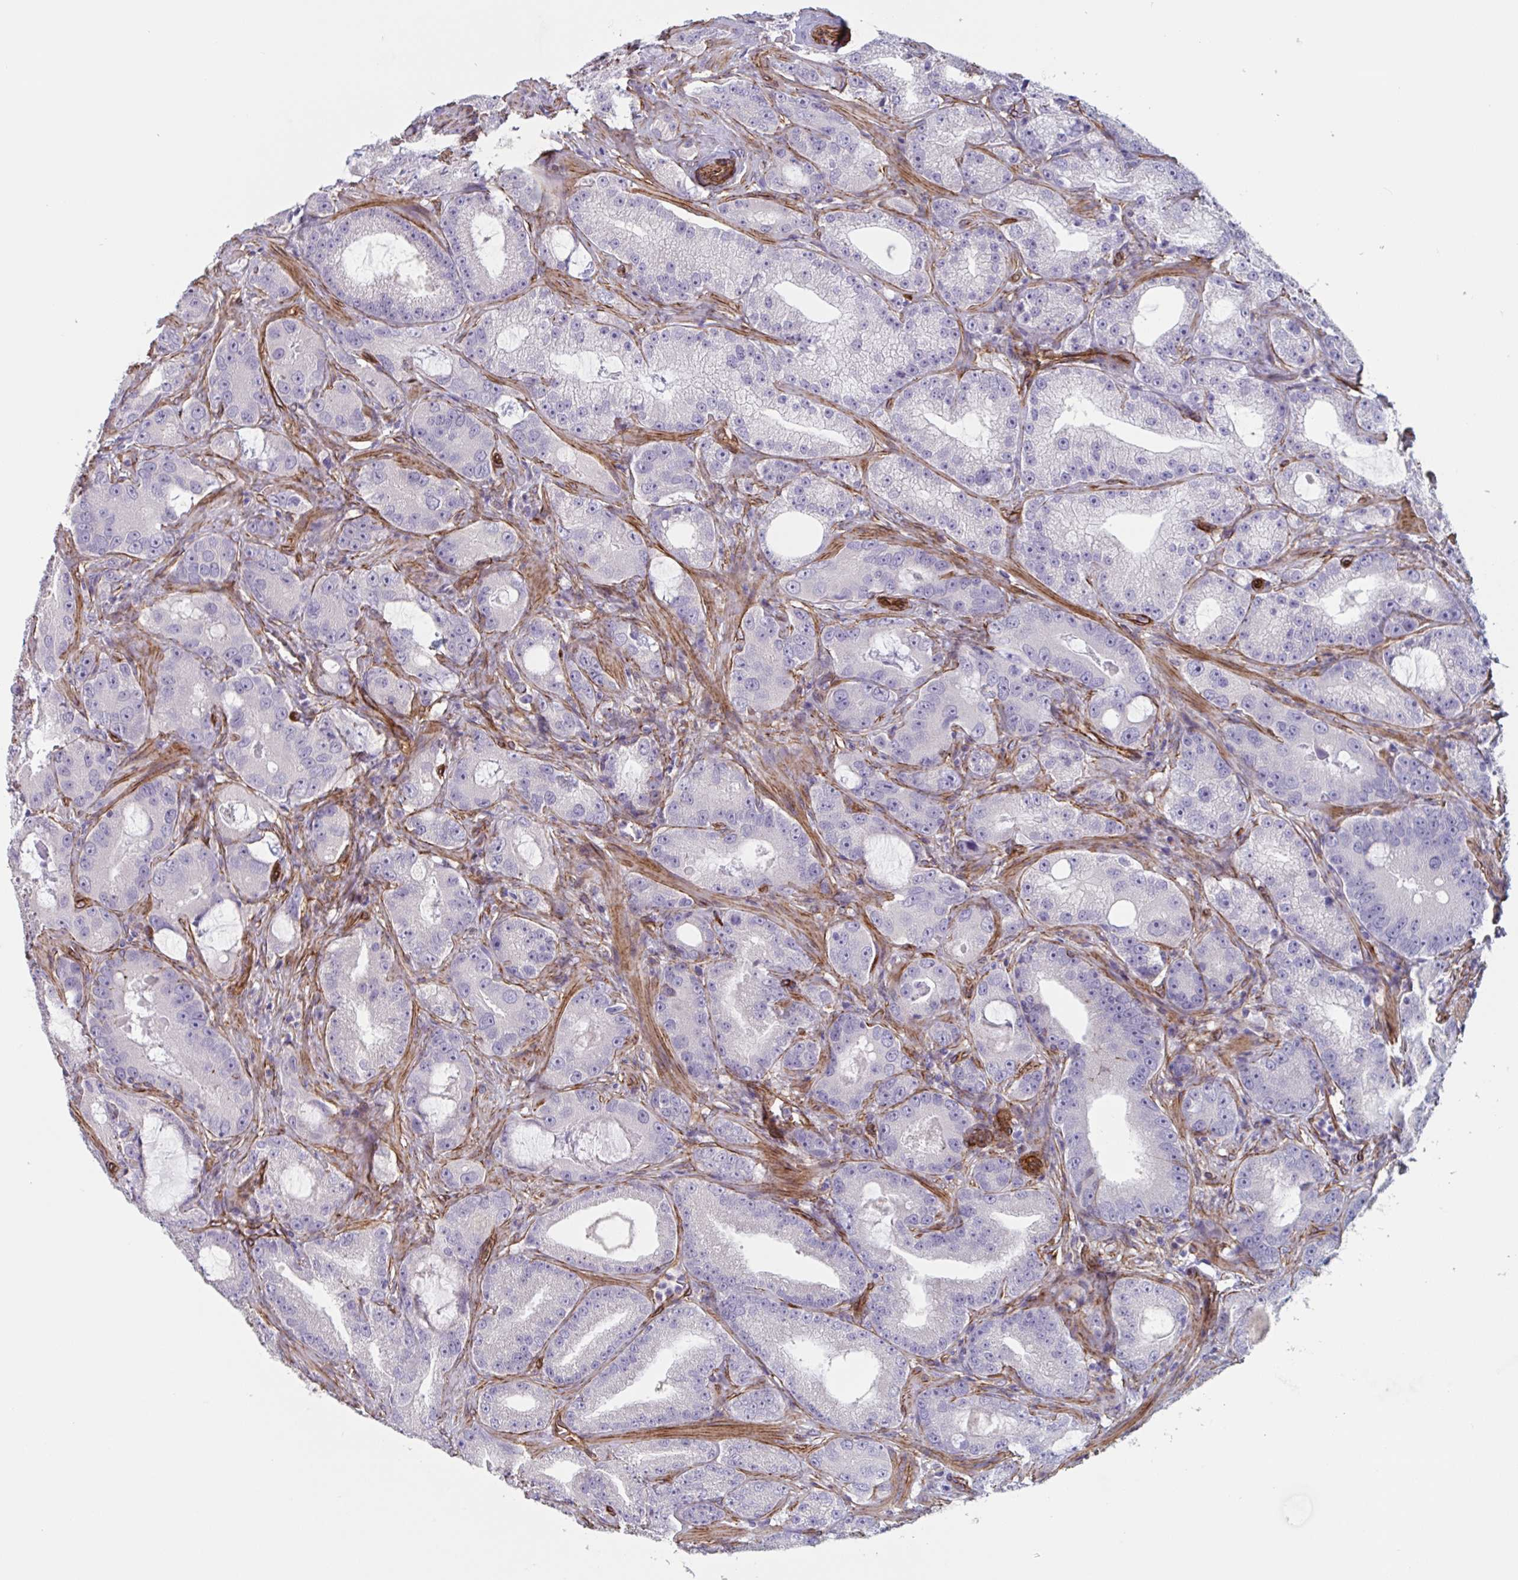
{"staining": {"intensity": "negative", "quantity": "none", "location": "none"}, "tissue": "prostate cancer", "cell_type": "Tumor cells", "image_type": "cancer", "snomed": [{"axis": "morphology", "description": "Adenocarcinoma, High grade"}, {"axis": "topography", "description": "Prostate"}], "caption": "Tumor cells show no significant protein positivity in prostate cancer (adenocarcinoma (high-grade)).", "gene": "CITED4", "patient": {"sex": "male", "age": 65}}